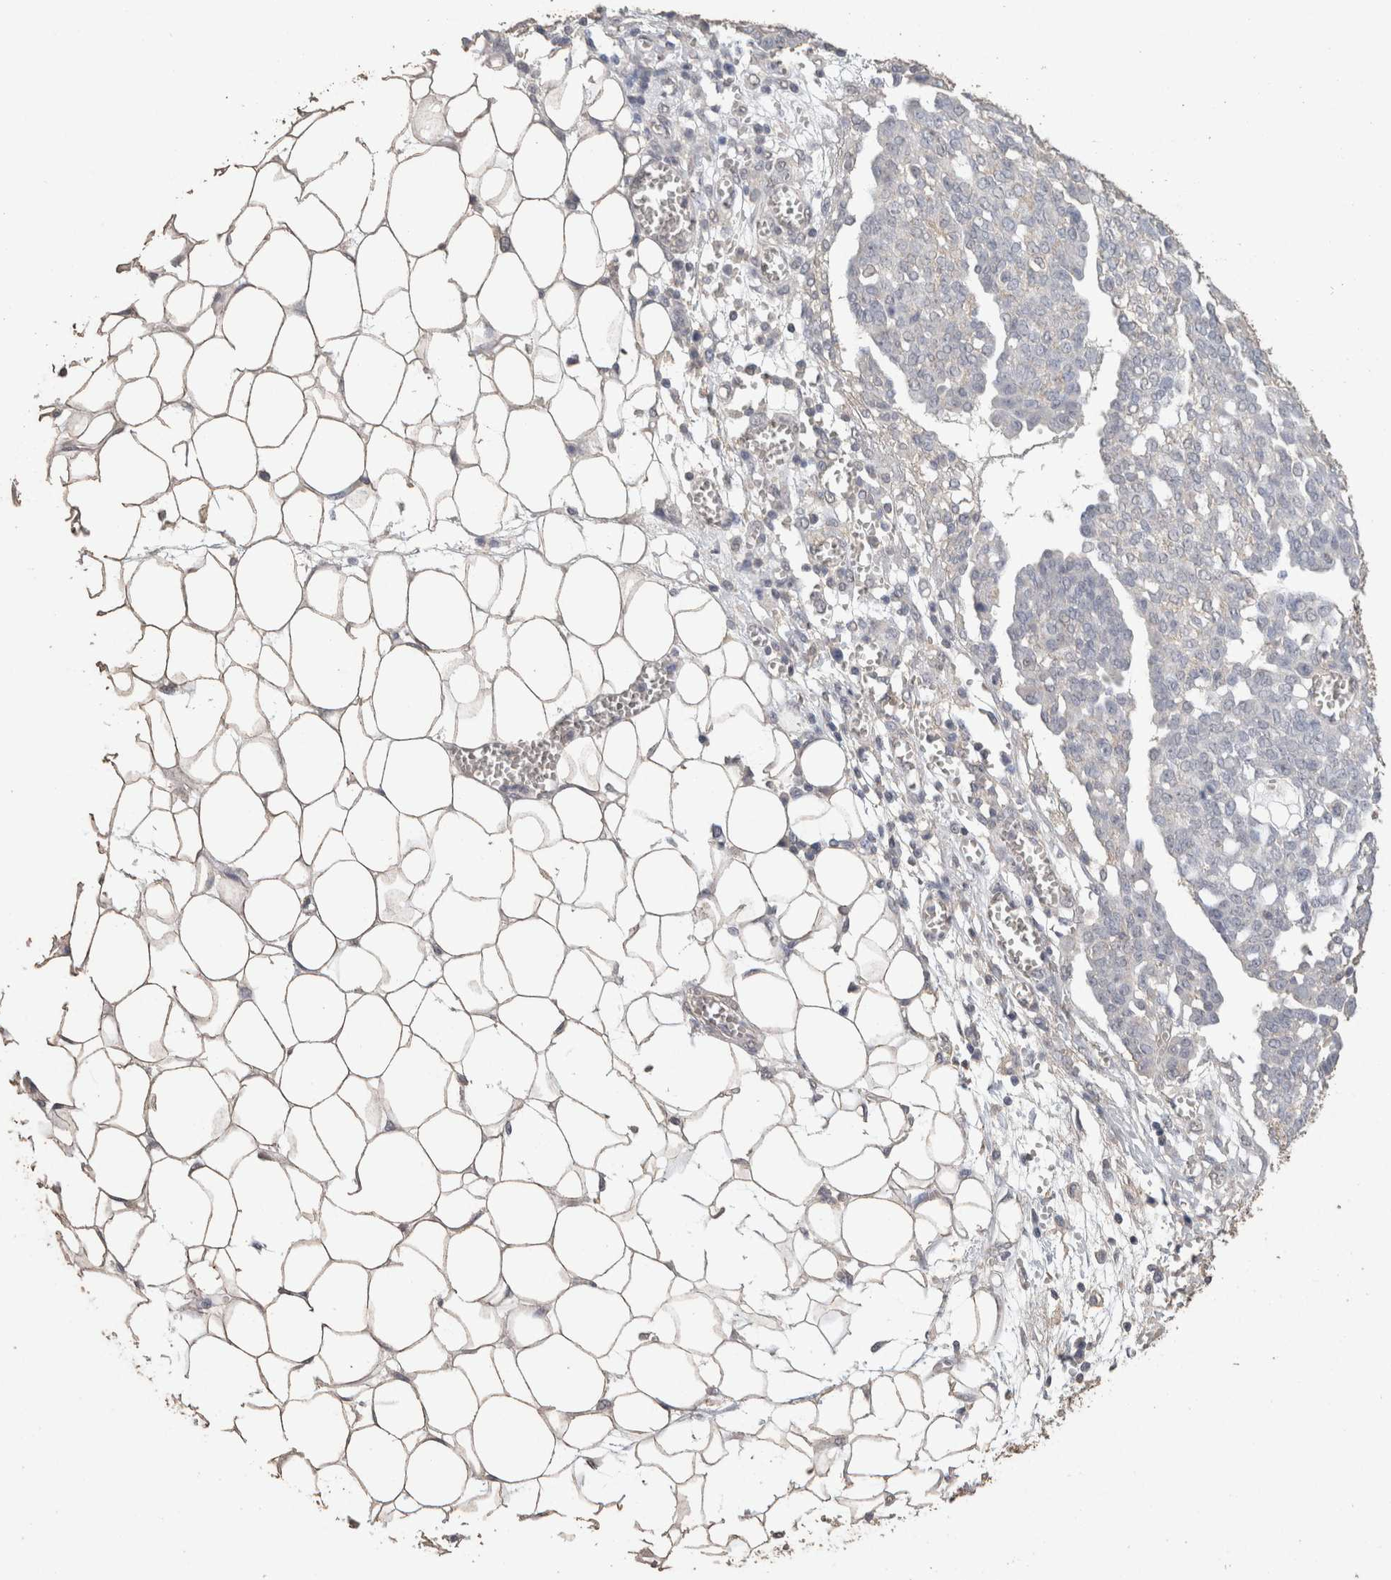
{"staining": {"intensity": "negative", "quantity": "none", "location": "none"}, "tissue": "ovarian cancer", "cell_type": "Tumor cells", "image_type": "cancer", "snomed": [{"axis": "morphology", "description": "Cystadenocarcinoma, serous, NOS"}, {"axis": "topography", "description": "Soft tissue"}, {"axis": "topography", "description": "Ovary"}], "caption": "This is an IHC micrograph of human serous cystadenocarcinoma (ovarian). There is no staining in tumor cells.", "gene": "CX3CL1", "patient": {"sex": "female", "age": 57}}